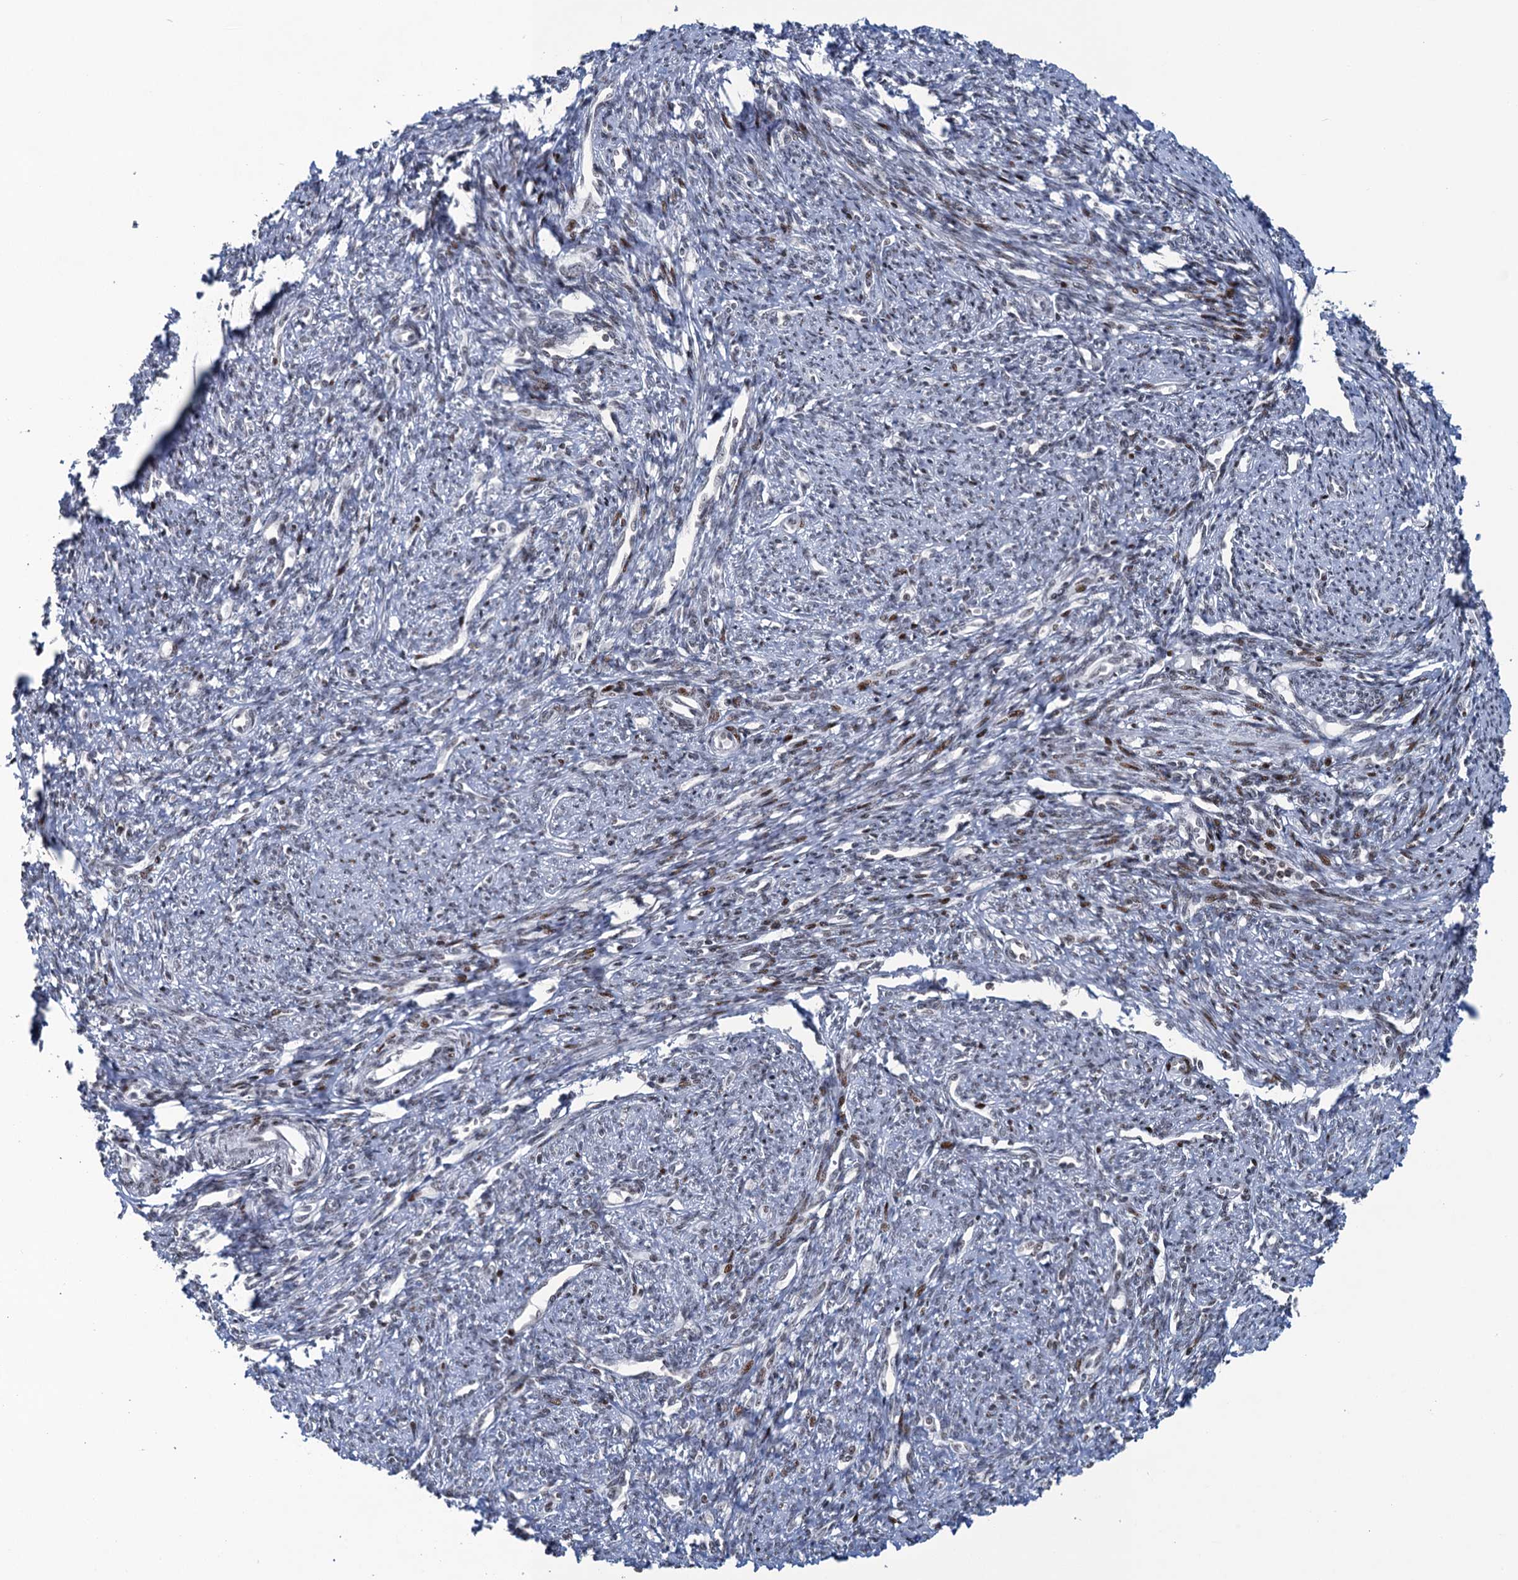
{"staining": {"intensity": "negative", "quantity": "none", "location": "none"}, "tissue": "smooth muscle", "cell_type": "Smooth muscle cells", "image_type": "normal", "snomed": [{"axis": "morphology", "description": "Normal tissue, NOS"}, {"axis": "topography", "description": "Smooth muscle"}, {"axis": "topography", "description": "Uterus"}], "caption": "High power microscopy photomicrograph of an IHC micrograph of normal smooth muscle, revealing no significant expression in smooth muscle cells.", "gene": "FYB1", "patient": {"sex": "female", "age": 59}}